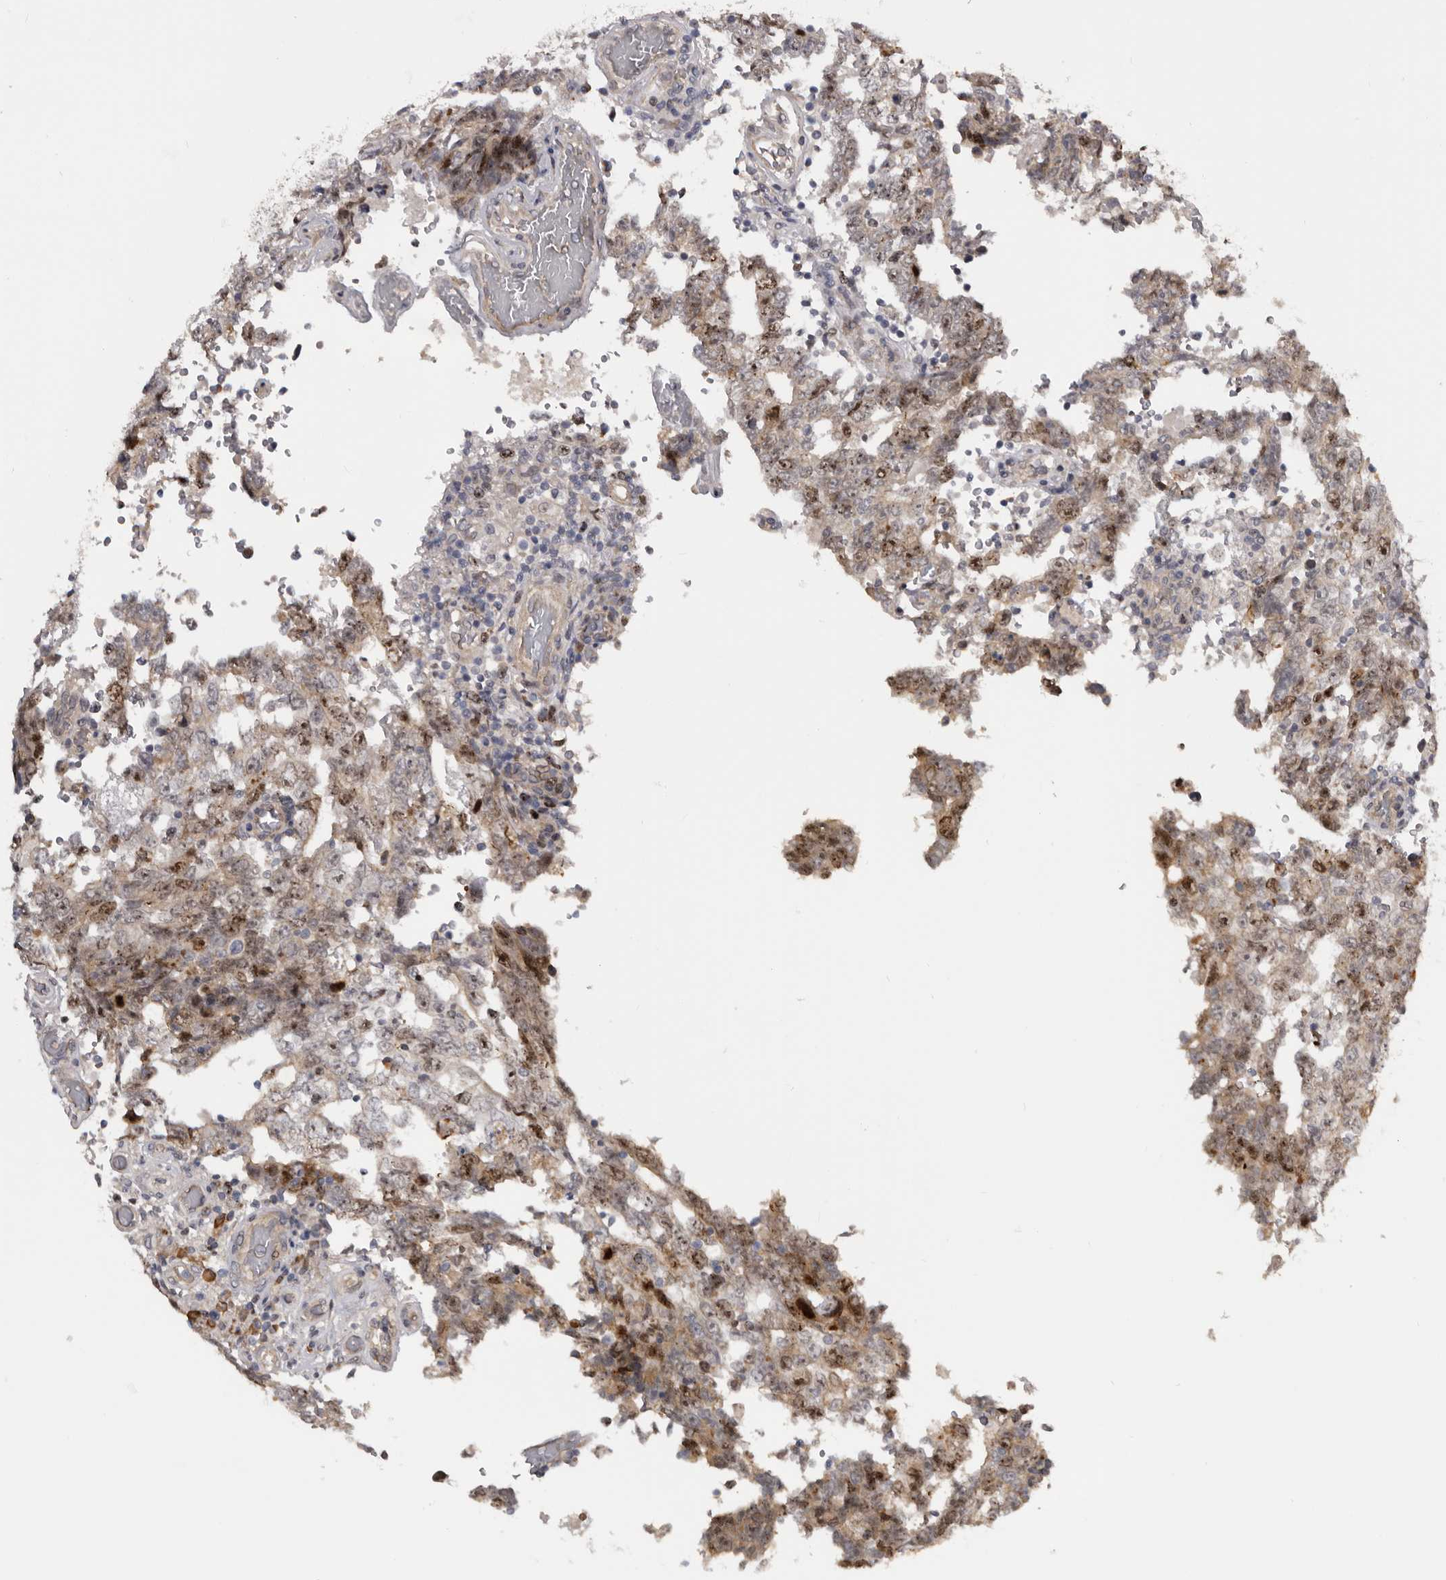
{"staining": {"intensity": "moderate", "quantity": ">75%", "location": "nuclear"}, "tissue": "testis cancer", "cell_type": "Tumor cells", "image_type": "cancer", "snomed": [{"axis": "morphology", "description": "Carcinoma, Embryonal, NOS"}, {"axis": "topography", "description": "Testis"}], "caption": "Brown immunohistochemical staining in testis embryonal carcinoma displays moderate nuclear staining in approximately >75% of tumor cells.", "gene": "CDCA8", "patient": {"sex": "male", "age": 26}}